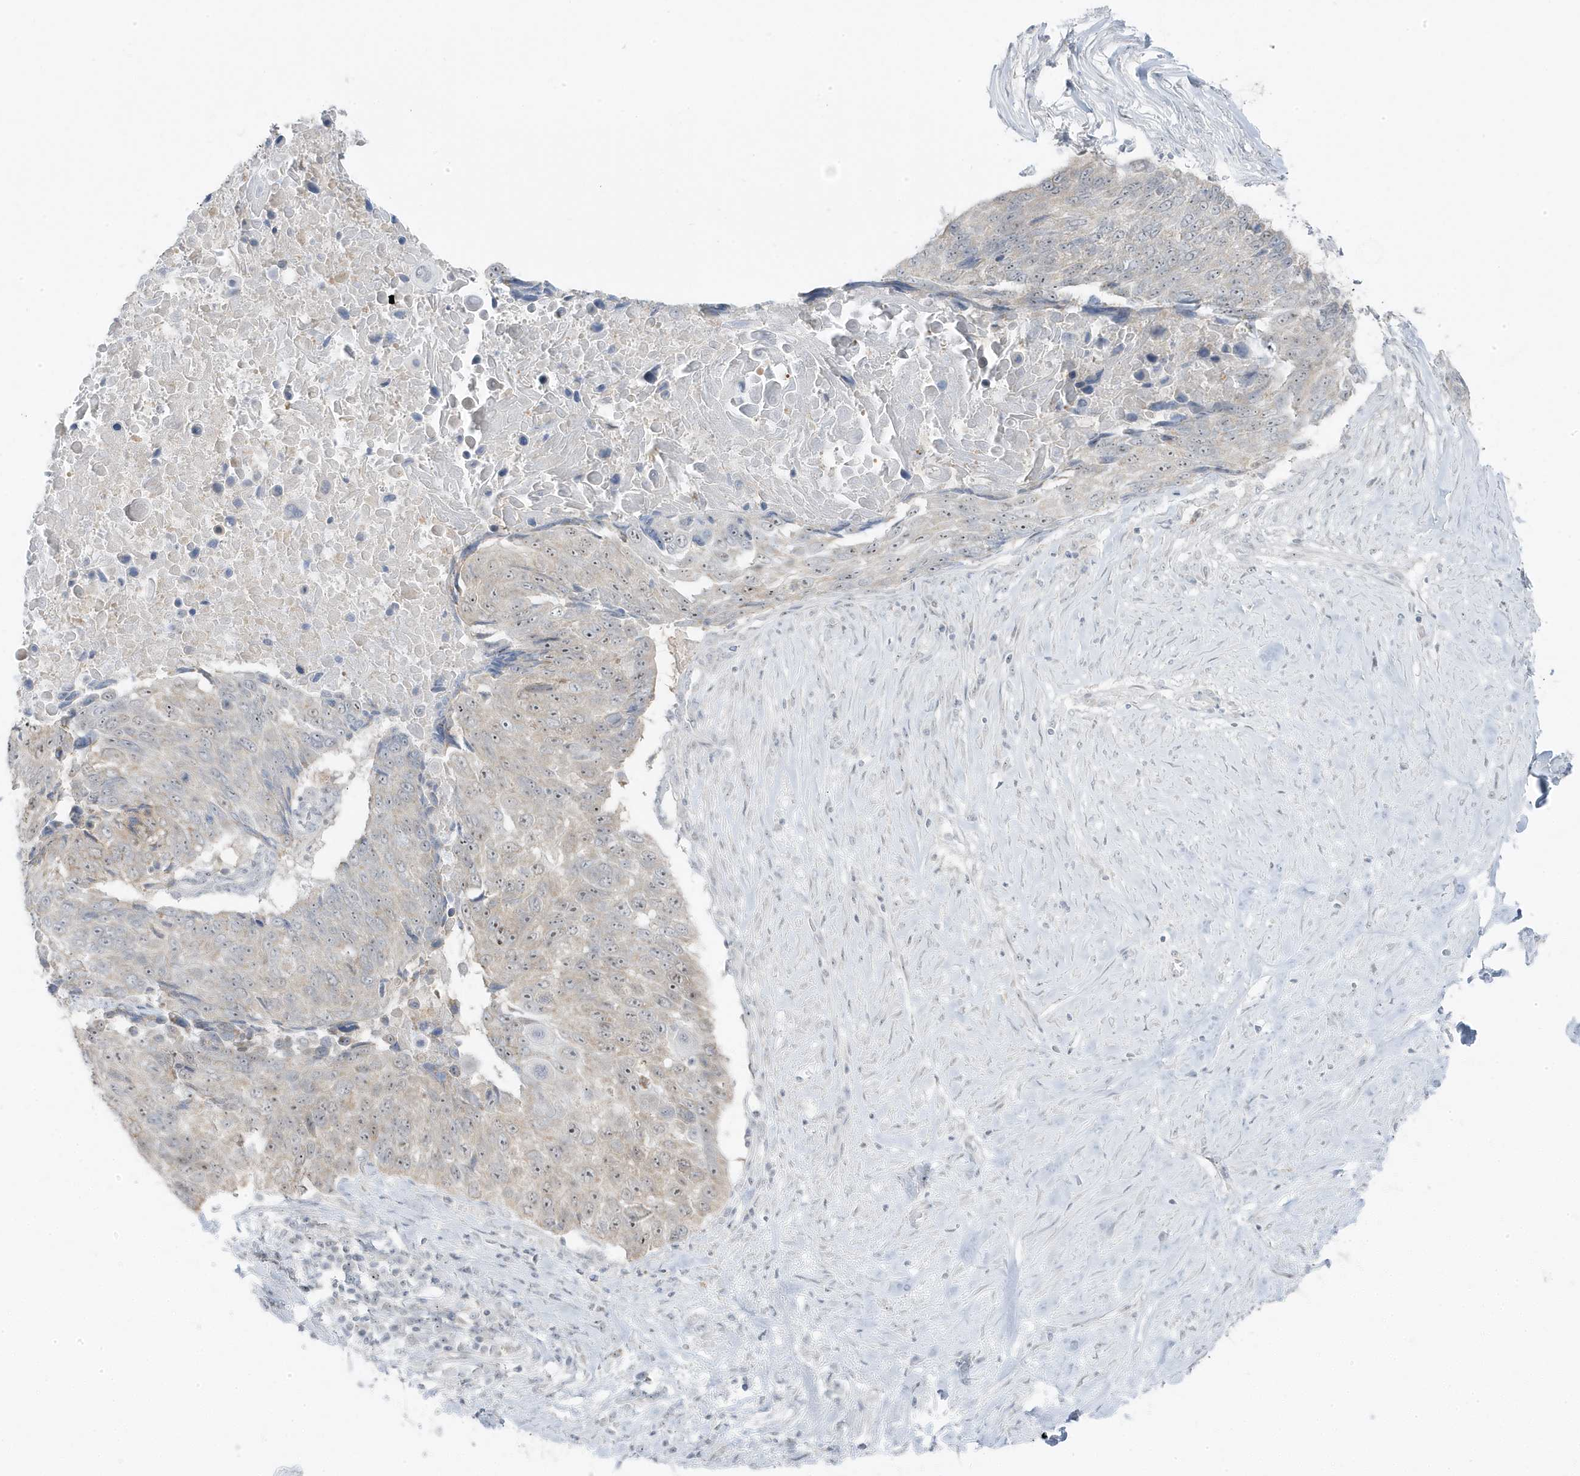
{"staining": {"intensity": "weak", "quantity": "<25%", "location": "nuclear"}, "tissue": "lung cancer", "cell_type": "Tumor cells", "image_type": "cancer", "snomed": [{"axis": "morphology", "description": "Squamous cell carcinoma, NOS"}, {"axis": "topography", "description": "Lung"}], "caption": "Lung squamous cell carcinoma was stained to show a protein in brown. There is no significant positivity in tumor cells. Nuclei are stained in blue.", "gene": "TSEN15", "patient": {"sex": "male", "age": 66}}